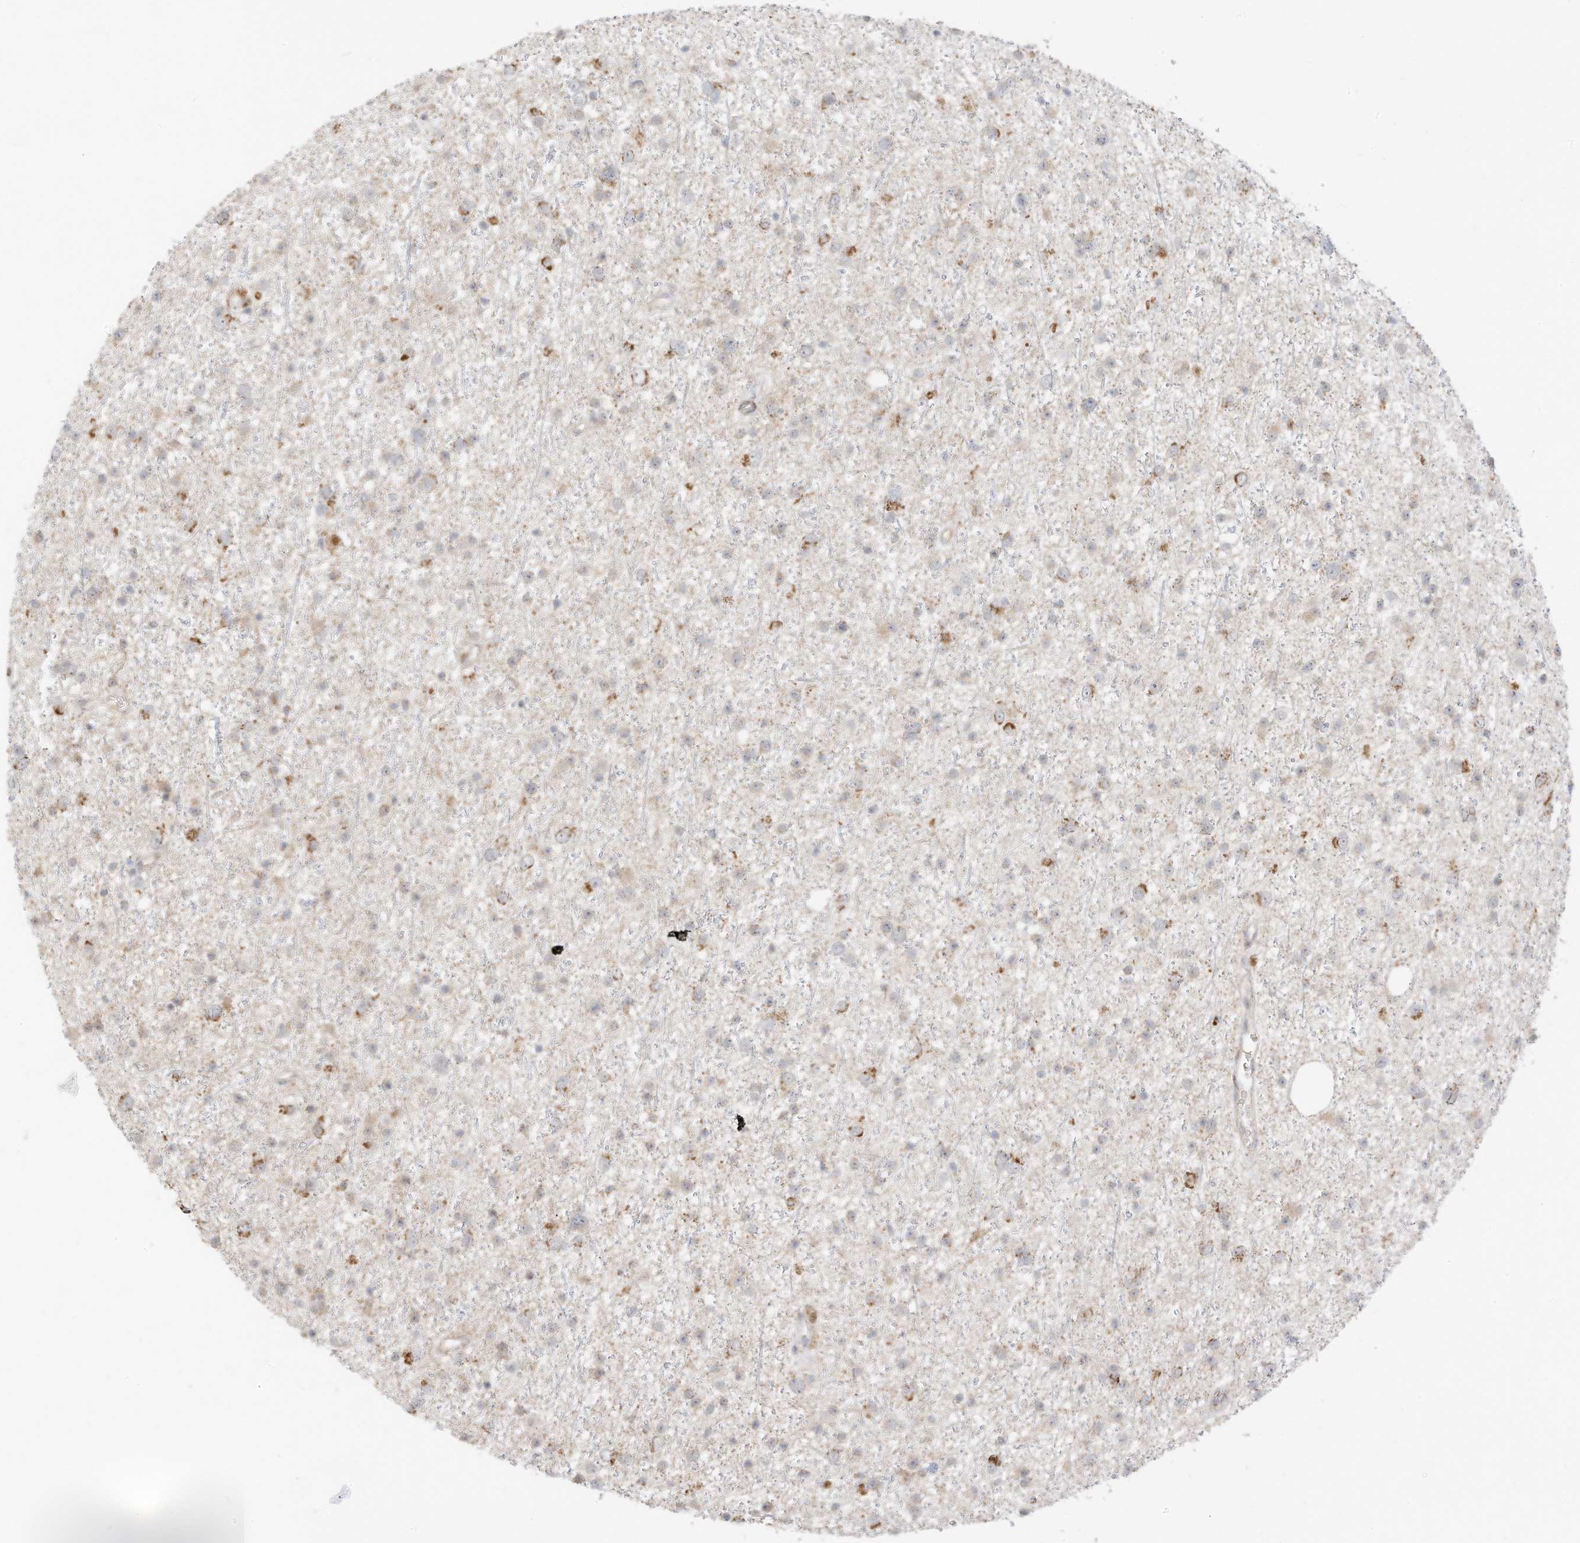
{"staining": {"intensity": "negative", "quantity": "none", "location": "none"}, "tissue": "glioma", "cell_type": "Tumor cells", "image_type": "cancer", "snomed": [{"axis": "morphology", "description": "Glioma, malignant, Low grade"}, {"axis": "topography", "description": "Cerebral cortex"}], "caption": "IHC histopathology image of human malignant low-grade glioma stained for a protein (brown), which demonstrates no positivity in tumor cells.", "gene": "MTUS2", "patient": {"sex": "female", "age": 39}}